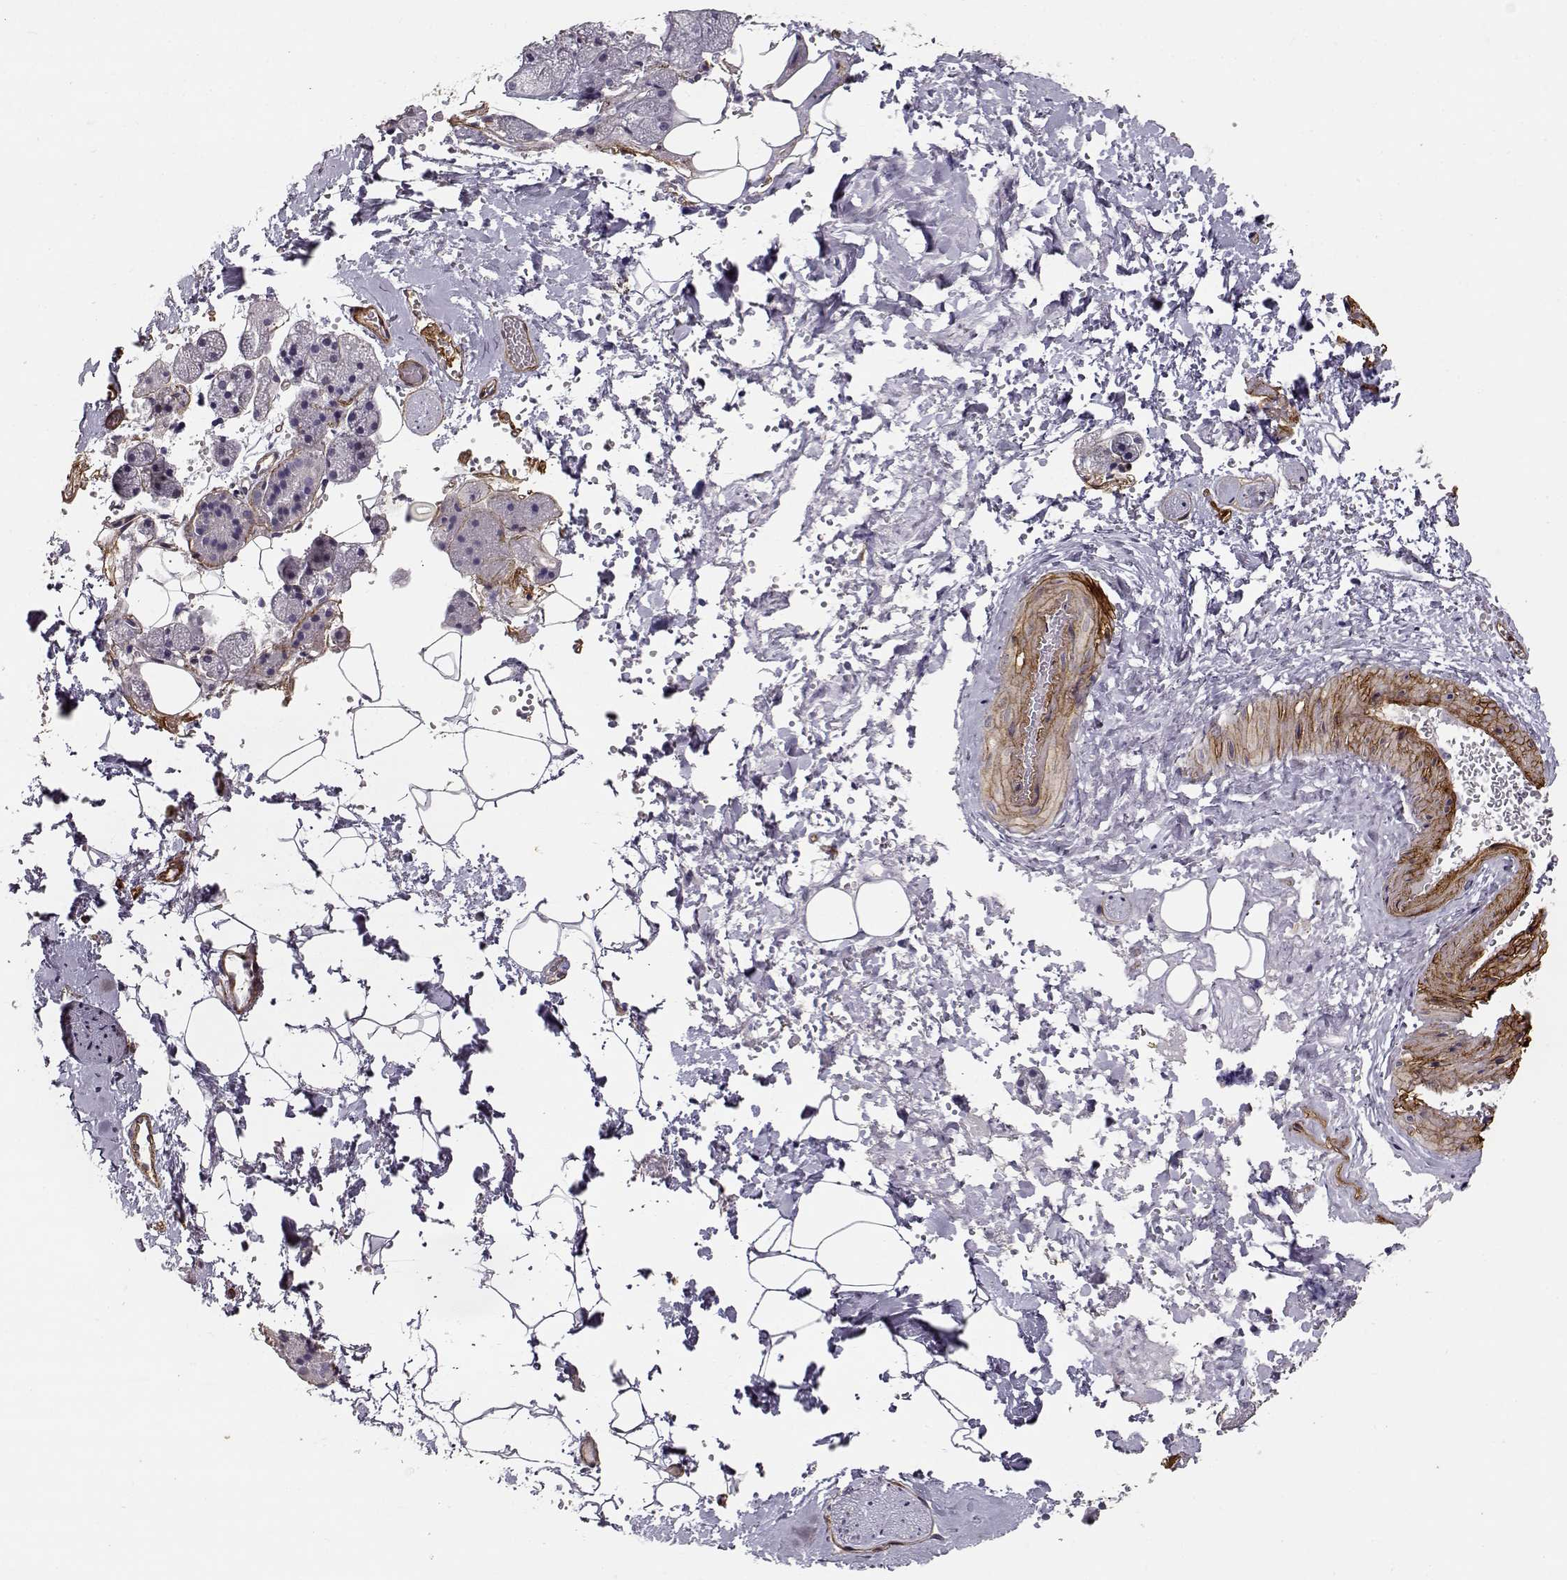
{"staining": {"intensity": "negative", "quantity": "none", "location": "none"}, "tissue": "salivary gland", "cell_type": "Glandular cells", "image_type": "normal", "snomed": [{"axis": "morphology", "description": "Normal tissue, NOS"}, {"axis": "topography", "description": "Salivary gland"}], "caption": "Photomicrograph shows no protein expression in glandular cells of normal salivary gland. Brightfield microscopy of immunohistochemistry stained with DAB (brown) and hematoxylin (blue), captured at high magnification.", "gene": "LAMA5", "patient": {"sex": "male", "age": 38}}